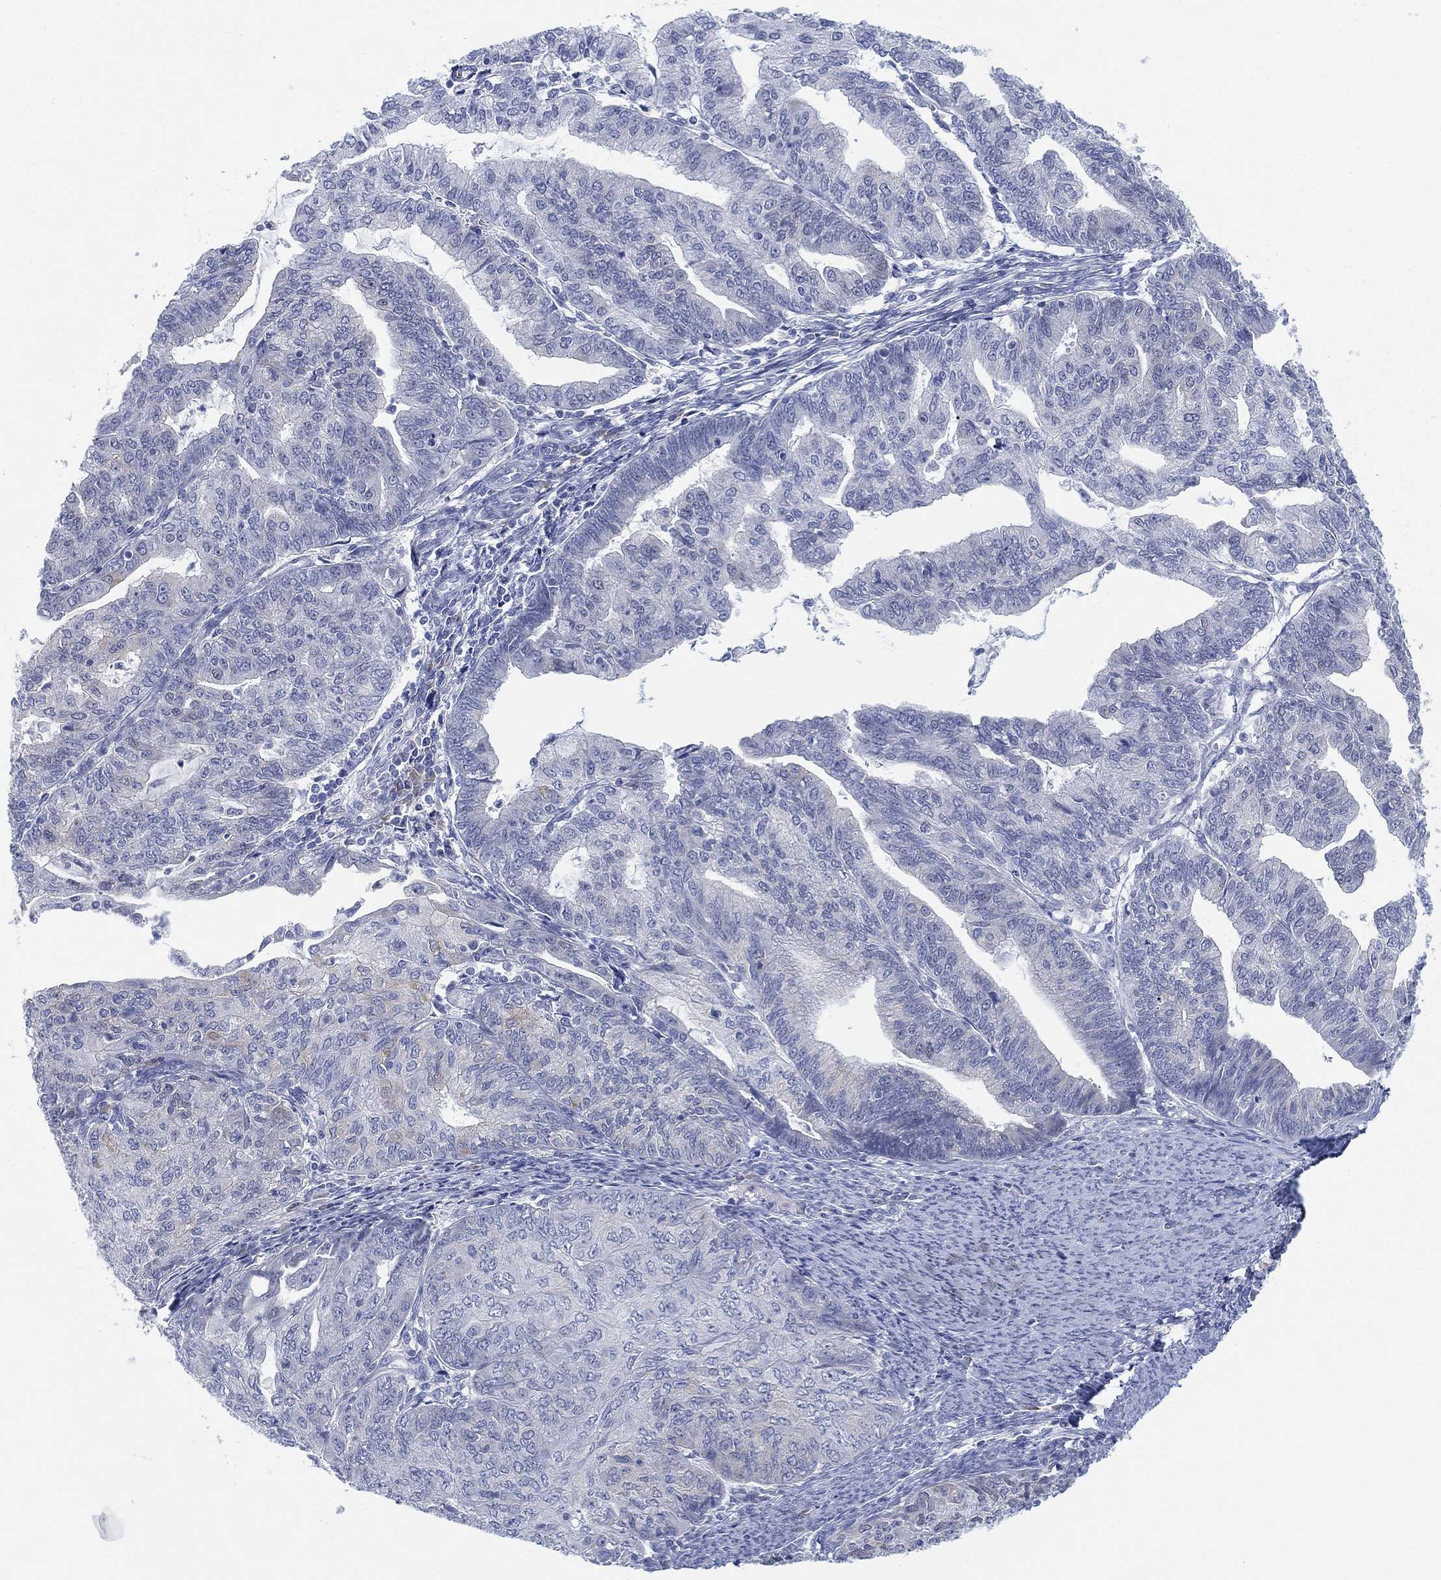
{"staining": {"intensity": "weak", "quantity": "<25%", "location": "cytoplasmic/membranous"}, "tissue": "endometrial cancer", "cell_type": "Tumor cells", "image_type": "cancer", "snomed": [{"axis": "morphology", "description": "Adenocarcinoma, NOS"}, {"axis": "topography", "description": "Endometrium"}], "caption": "Endometrial cancer was stained to show a protein in brown. There is no significant expression in tumor cells.", "gene": "GCNA", "patient": {"sex": "female", "age": 82}}